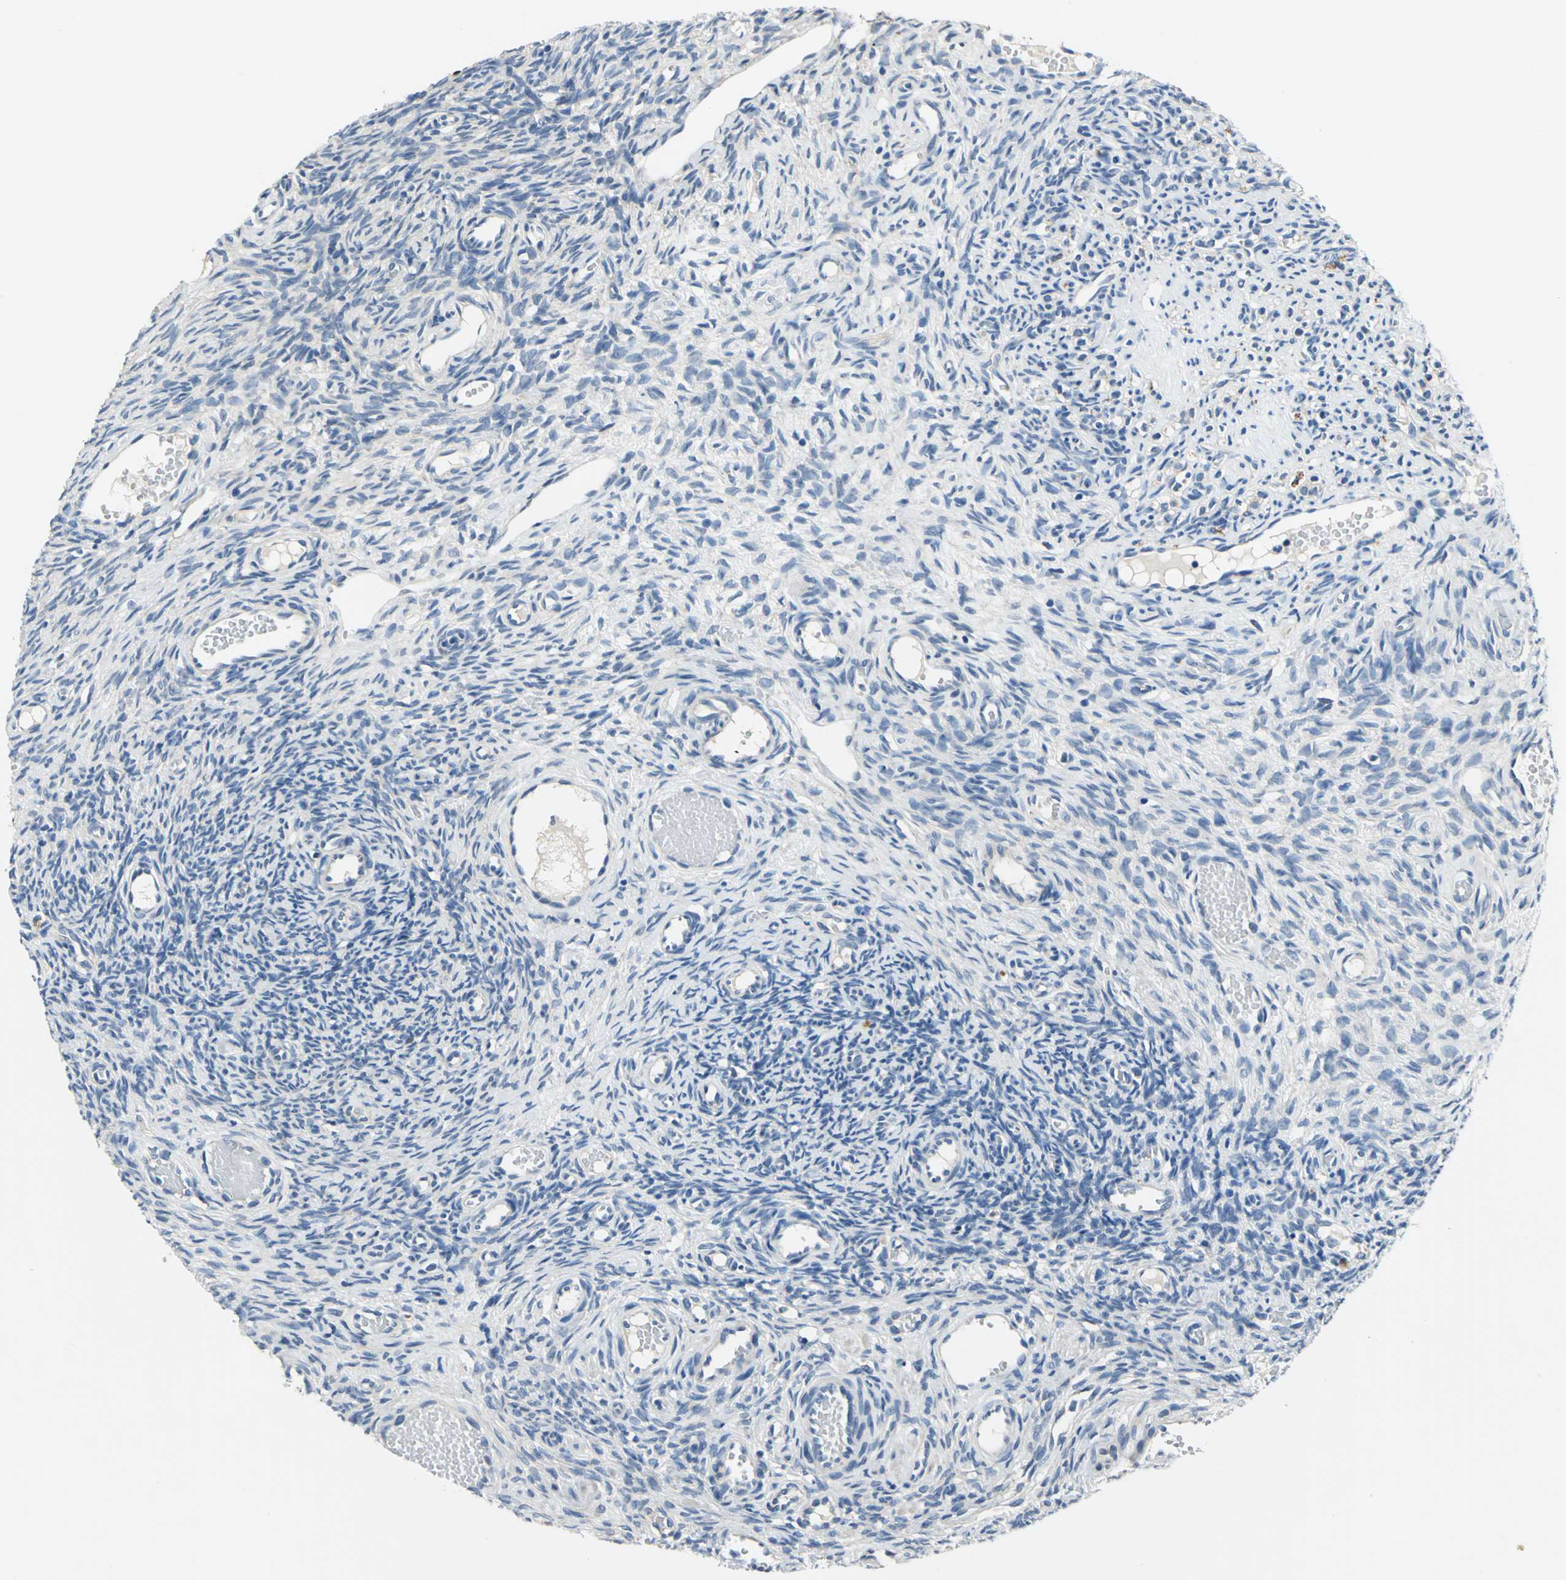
{"staining": {"intensity": "negative", "quantity": "none", "location": "none"}, "tissue": "ovary", "cell_type": "Ovarian stroma cells", "image_type": "normal", "snomed": [{"axis": "morphology", "description": "Normal tissue, NOS"}, {"axis": "topography", "description": "Ovary"}], "caption": "Ovarian stroma cells are negative for protein expression in benign human ovary.", "gene": "RASD2", "patient": {"sex": "female", "age": 35}}